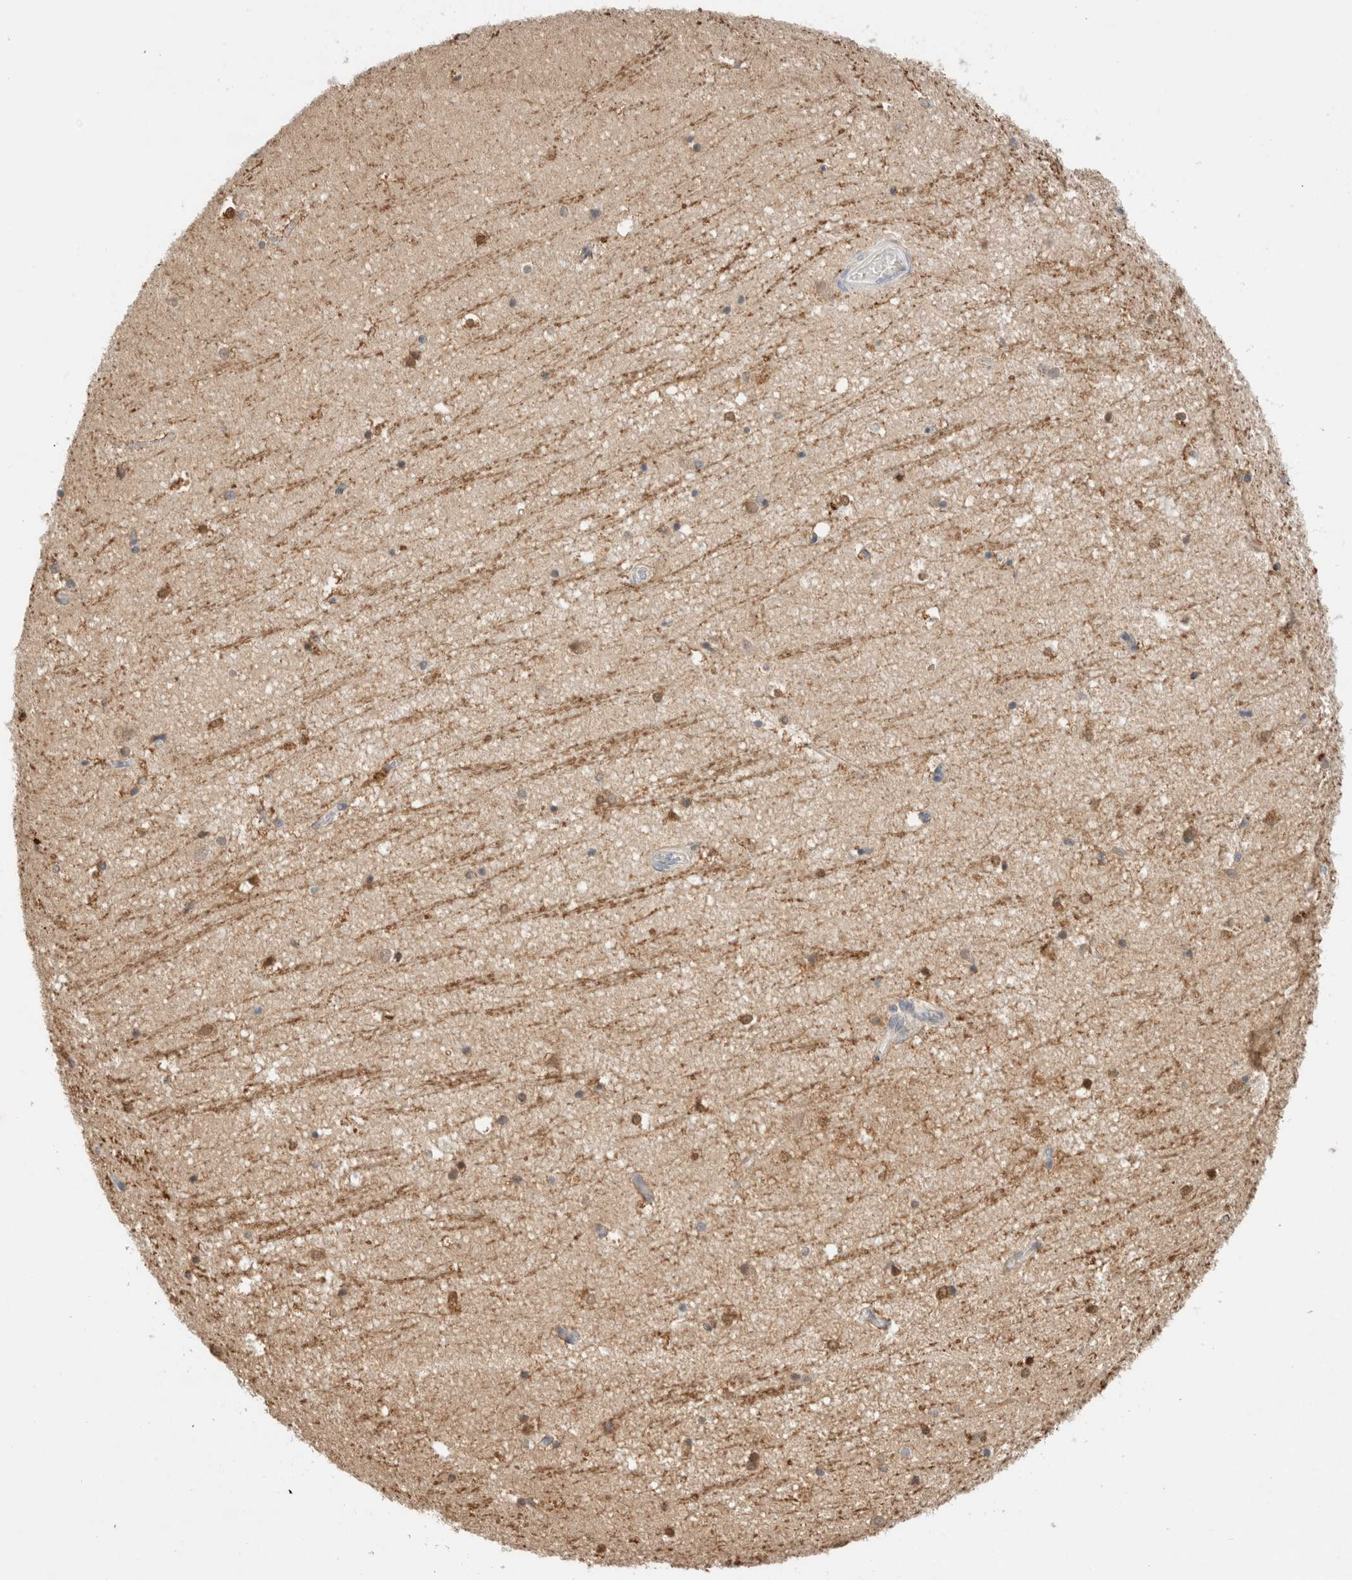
{"staining": {"intensity": "moderate", "quantity": "25%-75%", "location": "cytoplasmic/membranous,nuclear"}, "tissue": "hippocampus", "cell_type": "Glial cells", "image_type": "normal", "snomed": [{"axis": "morphology", "description": "Normal tissue, NOS"}, {"axis": "topography", "description": "Hippocampus"}], "caption": "Hippocampus stained with immunohistochemistry (IHC) shows moderate cytoplasmic/membranous,nuclear positivity in approximately 25%-75% of glial cells.", "gene": "CA13", "patient": {"sex": "male", "age": 45}}